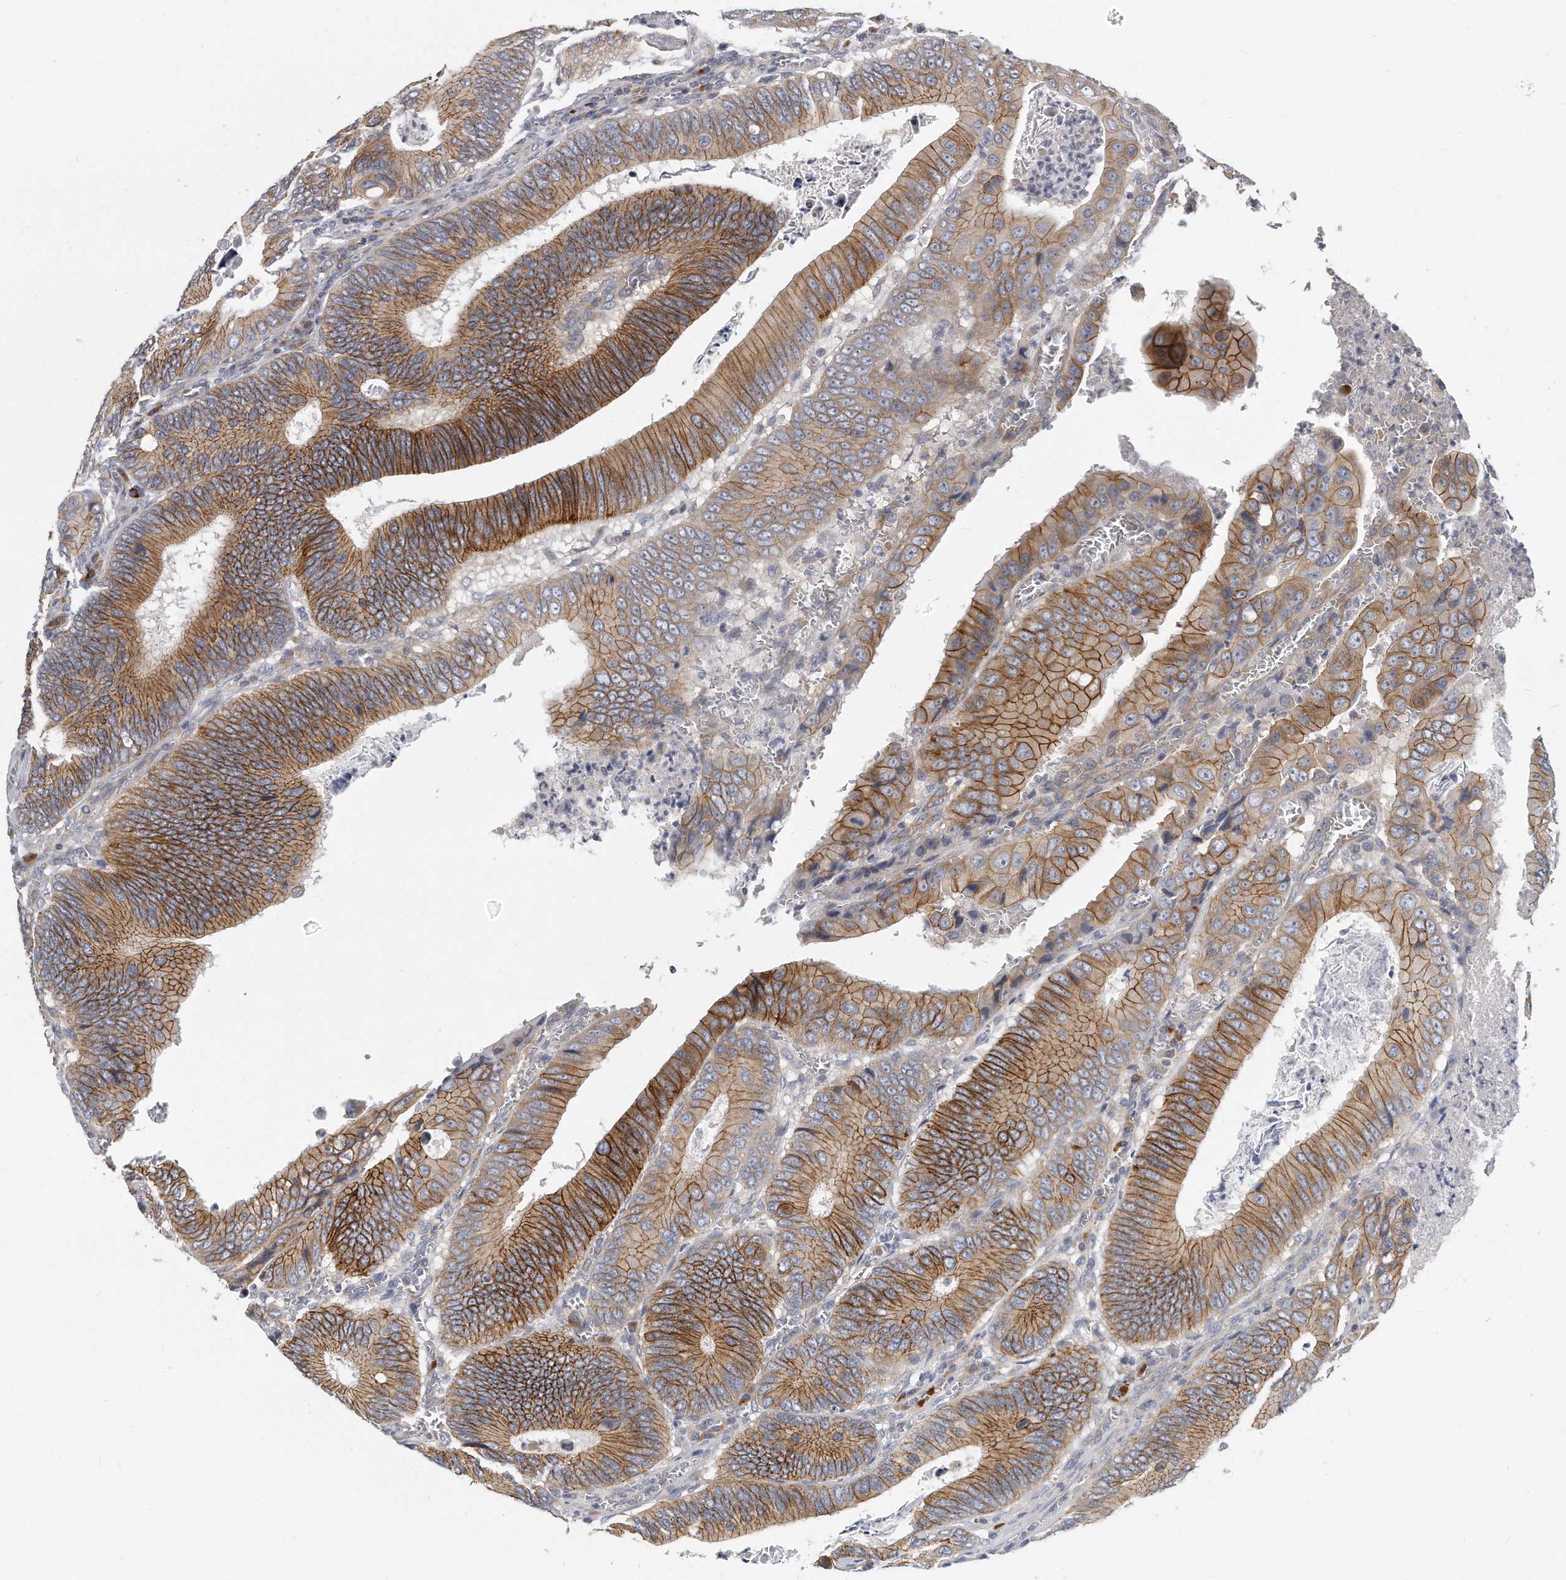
{"staining": {"intensity": "moderate", "quantity": ">75%", "location": "cytoplasmic/membranous"}, "tissue": "colorectal cancer", "cell_type": "Tumor cells", "image_type": "cancer", "snomed": [{"axis": "morphology", "description": "Inflammation, NOS"}, {"axis": "morphology", "description": "Adenocarcinoma, NOS"}, {"axis": "topography", "description": "Colon"}], "caption": "A high-resolution histopathology image shows immunohistochemistry (IHC) staining of colorectal cancer (adenocarcinoma), which exhibits moderate cytoplasmic/membranous expression in about >75% of tumor cells.", "gene": "PLEKHA6", "patient": {"sex": "male", "age": 72}}